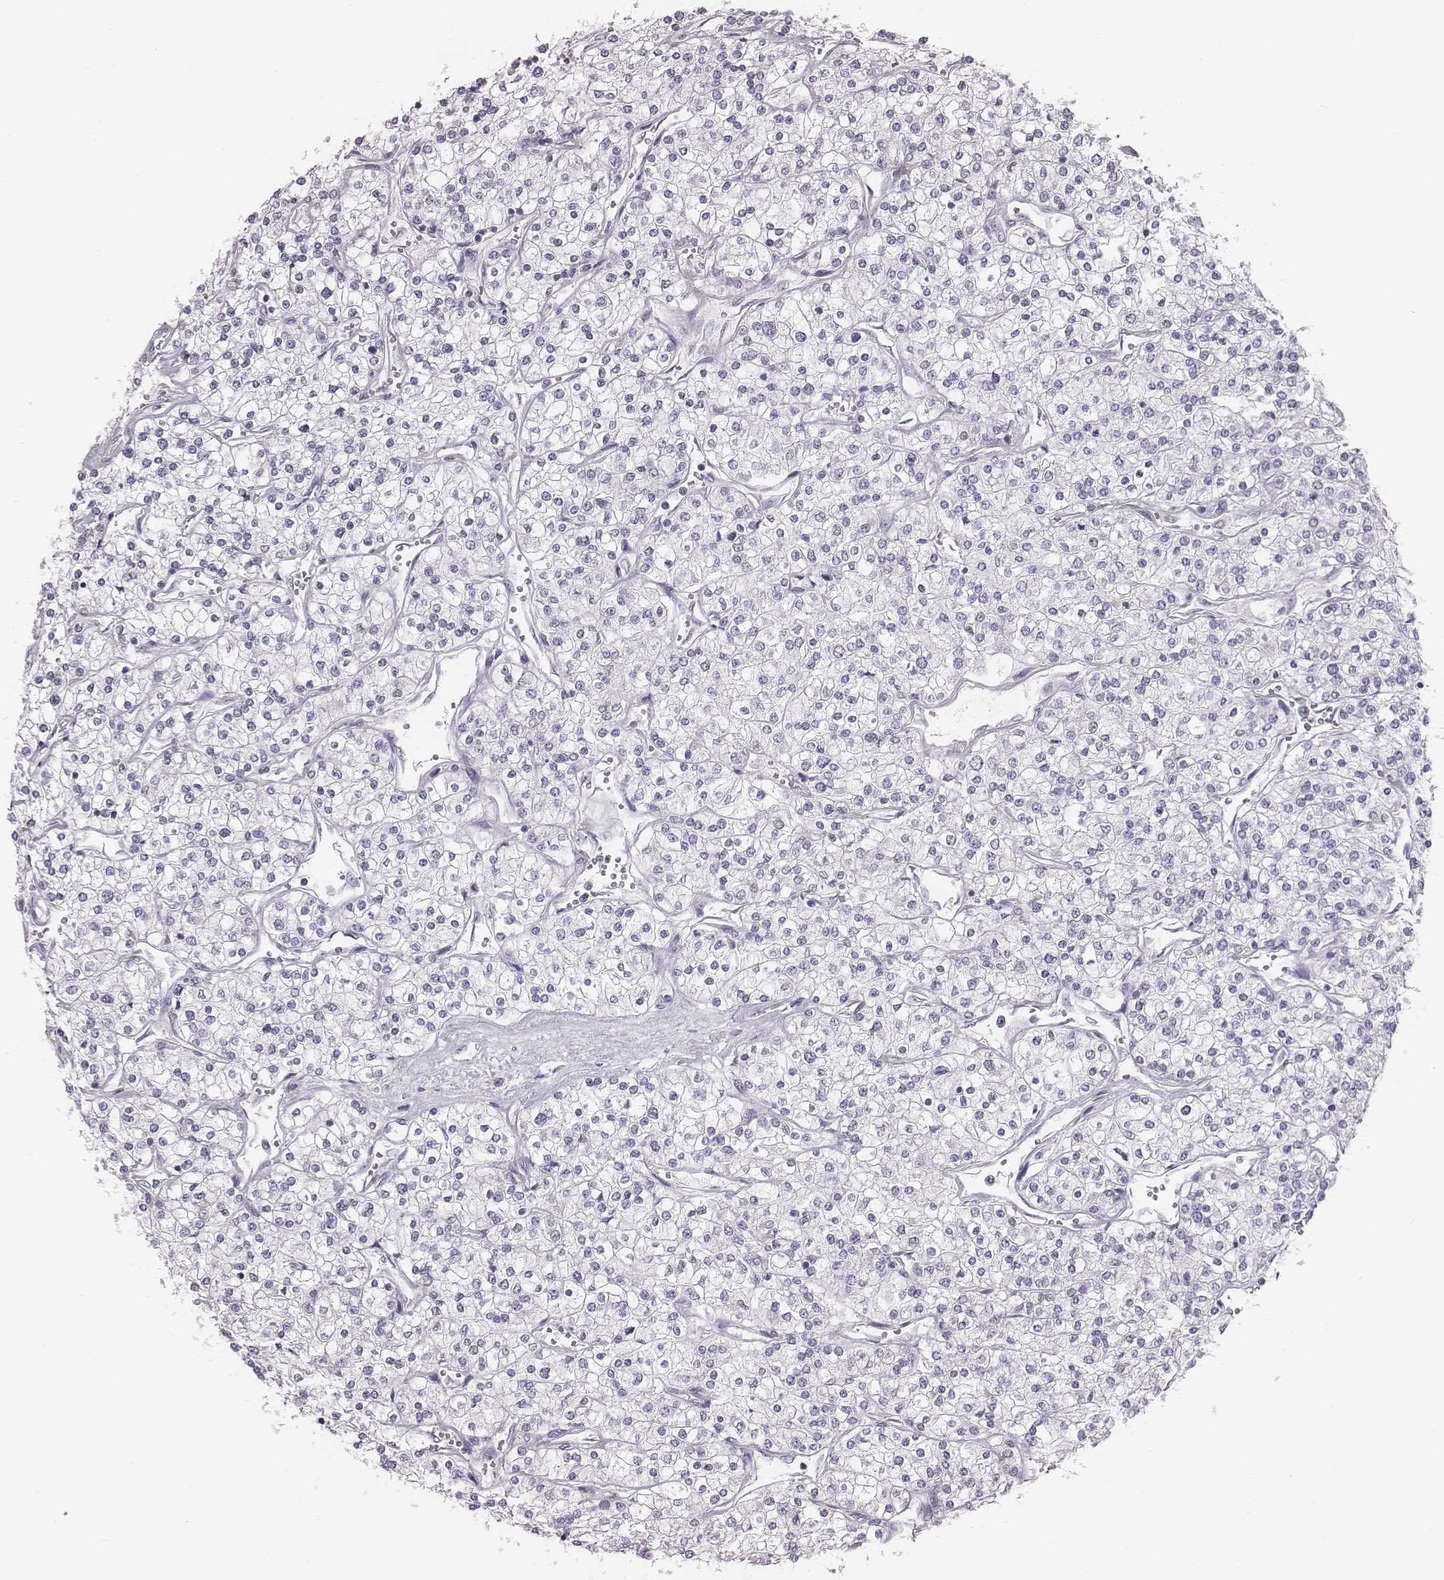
{"staining": {"intensity": "negative", "quantity": "none", "location": "none"}, "tissue": "renal cancer", "cell_type": "Tumor cells", "image_type": "cancer", "snomed": [{"axis": "morphology", "description": "Adenocarcinoma, NOS"}, {"axis": "topography", "description": "Kidney"}], "caption": "This is an immunohistochemistry histopathology image of renal cancer (adenocarcinoma). There is no expression in tumor cells.", "gene": "C6orf58", "patient": {"sex": "male", "age": 80}}